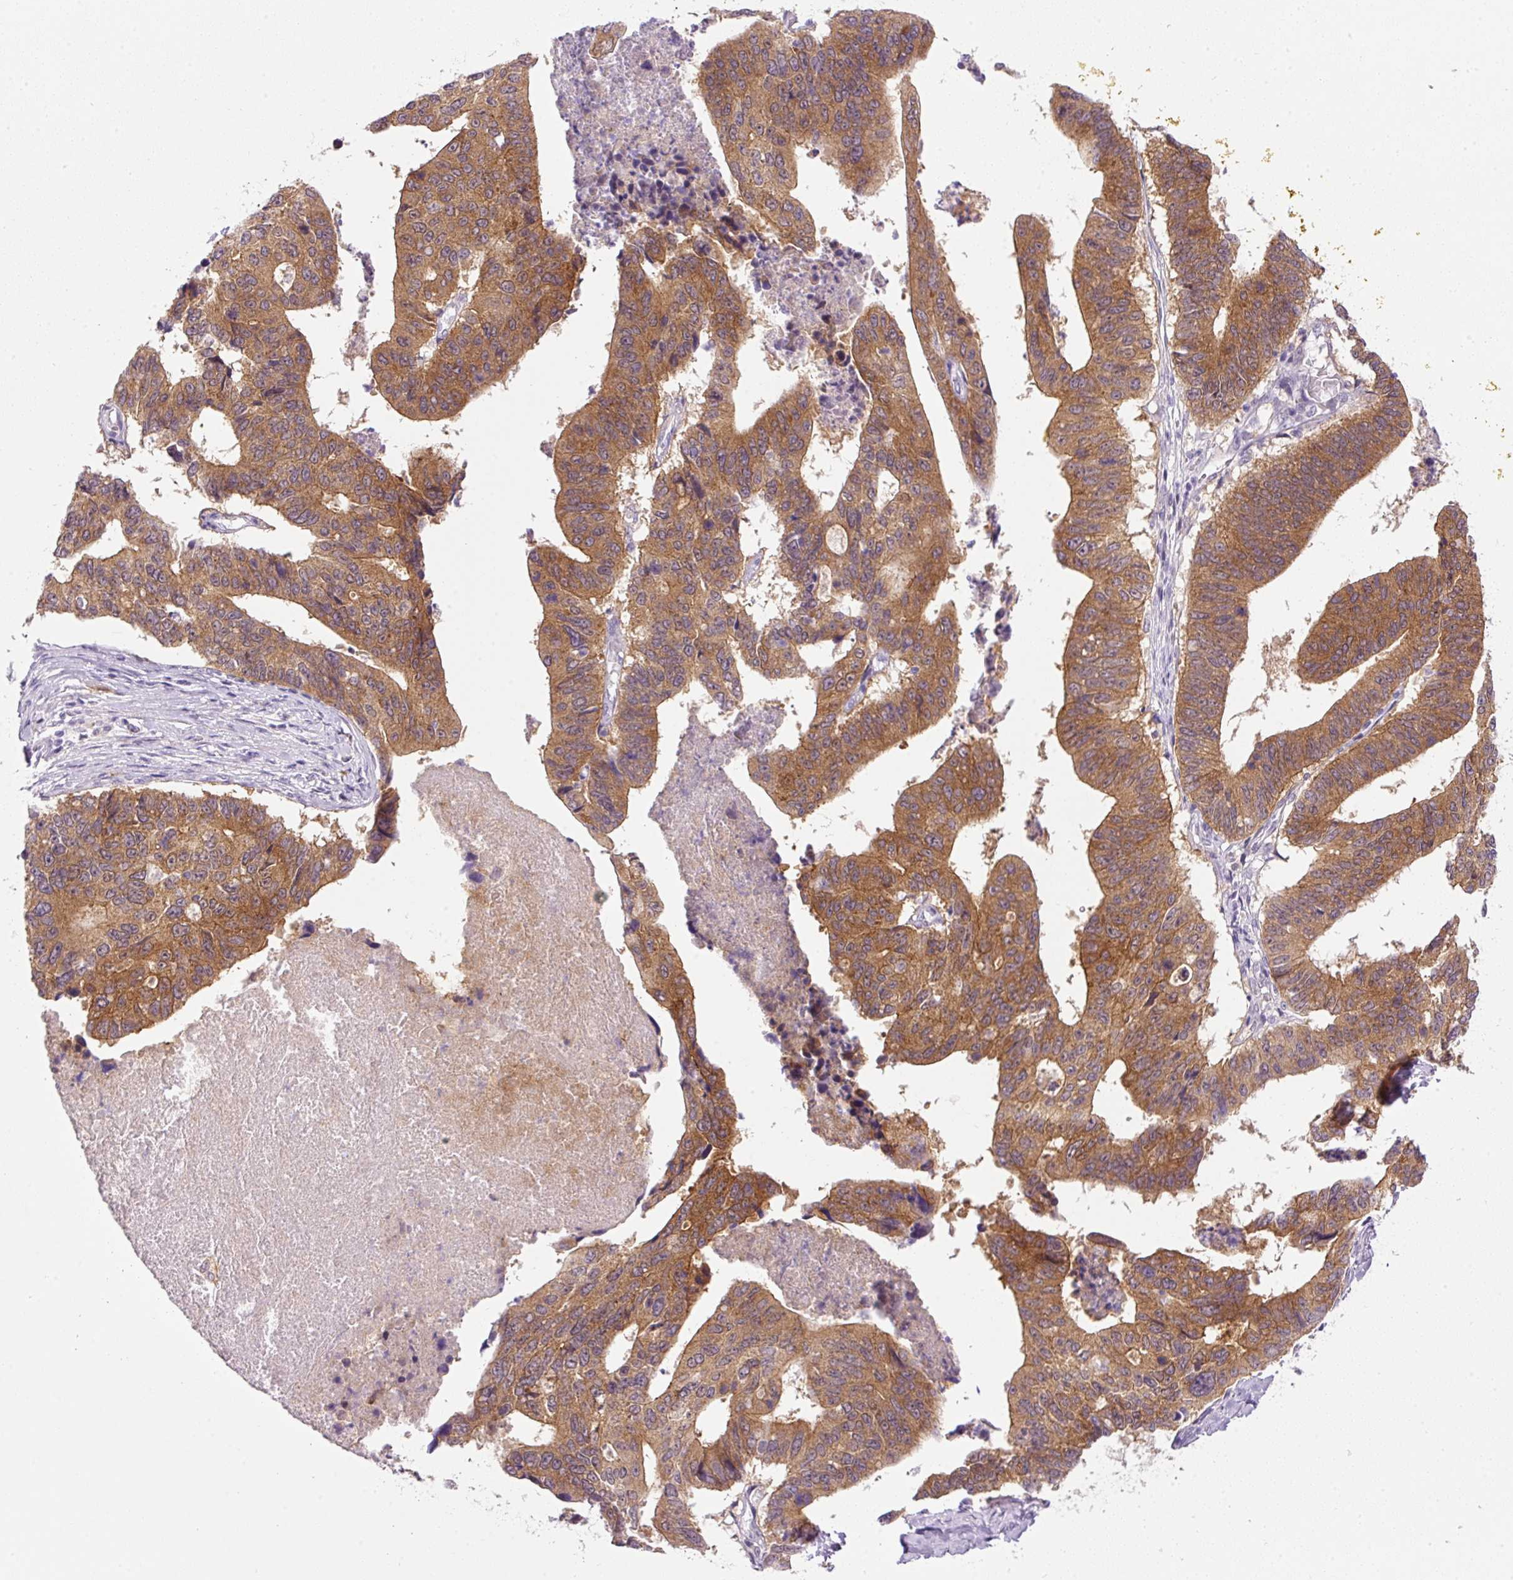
{"staining": {"intensity": "moderate", "quantity": ">75%", "location": "cytoplasmic/membranous"}, "tissue": "stomach cancer", "cell_type": "Tumor cells", "image_type": "cancer", "snomed": [{"axis": "morphology", "description": "Adenocarcinoma, NOS"}, {"axis": "topography", "description": "Stomach"}], "caption": "Protein expression analysis of human stomach cancer reveals moderate cytoplasmic/membranous positivity in about >75% of tumor cells. The protein is shown in brown color, while the nuclei are stained blue.", "gene": "SRC", "patient": {"sex": "male", "age": 59}}